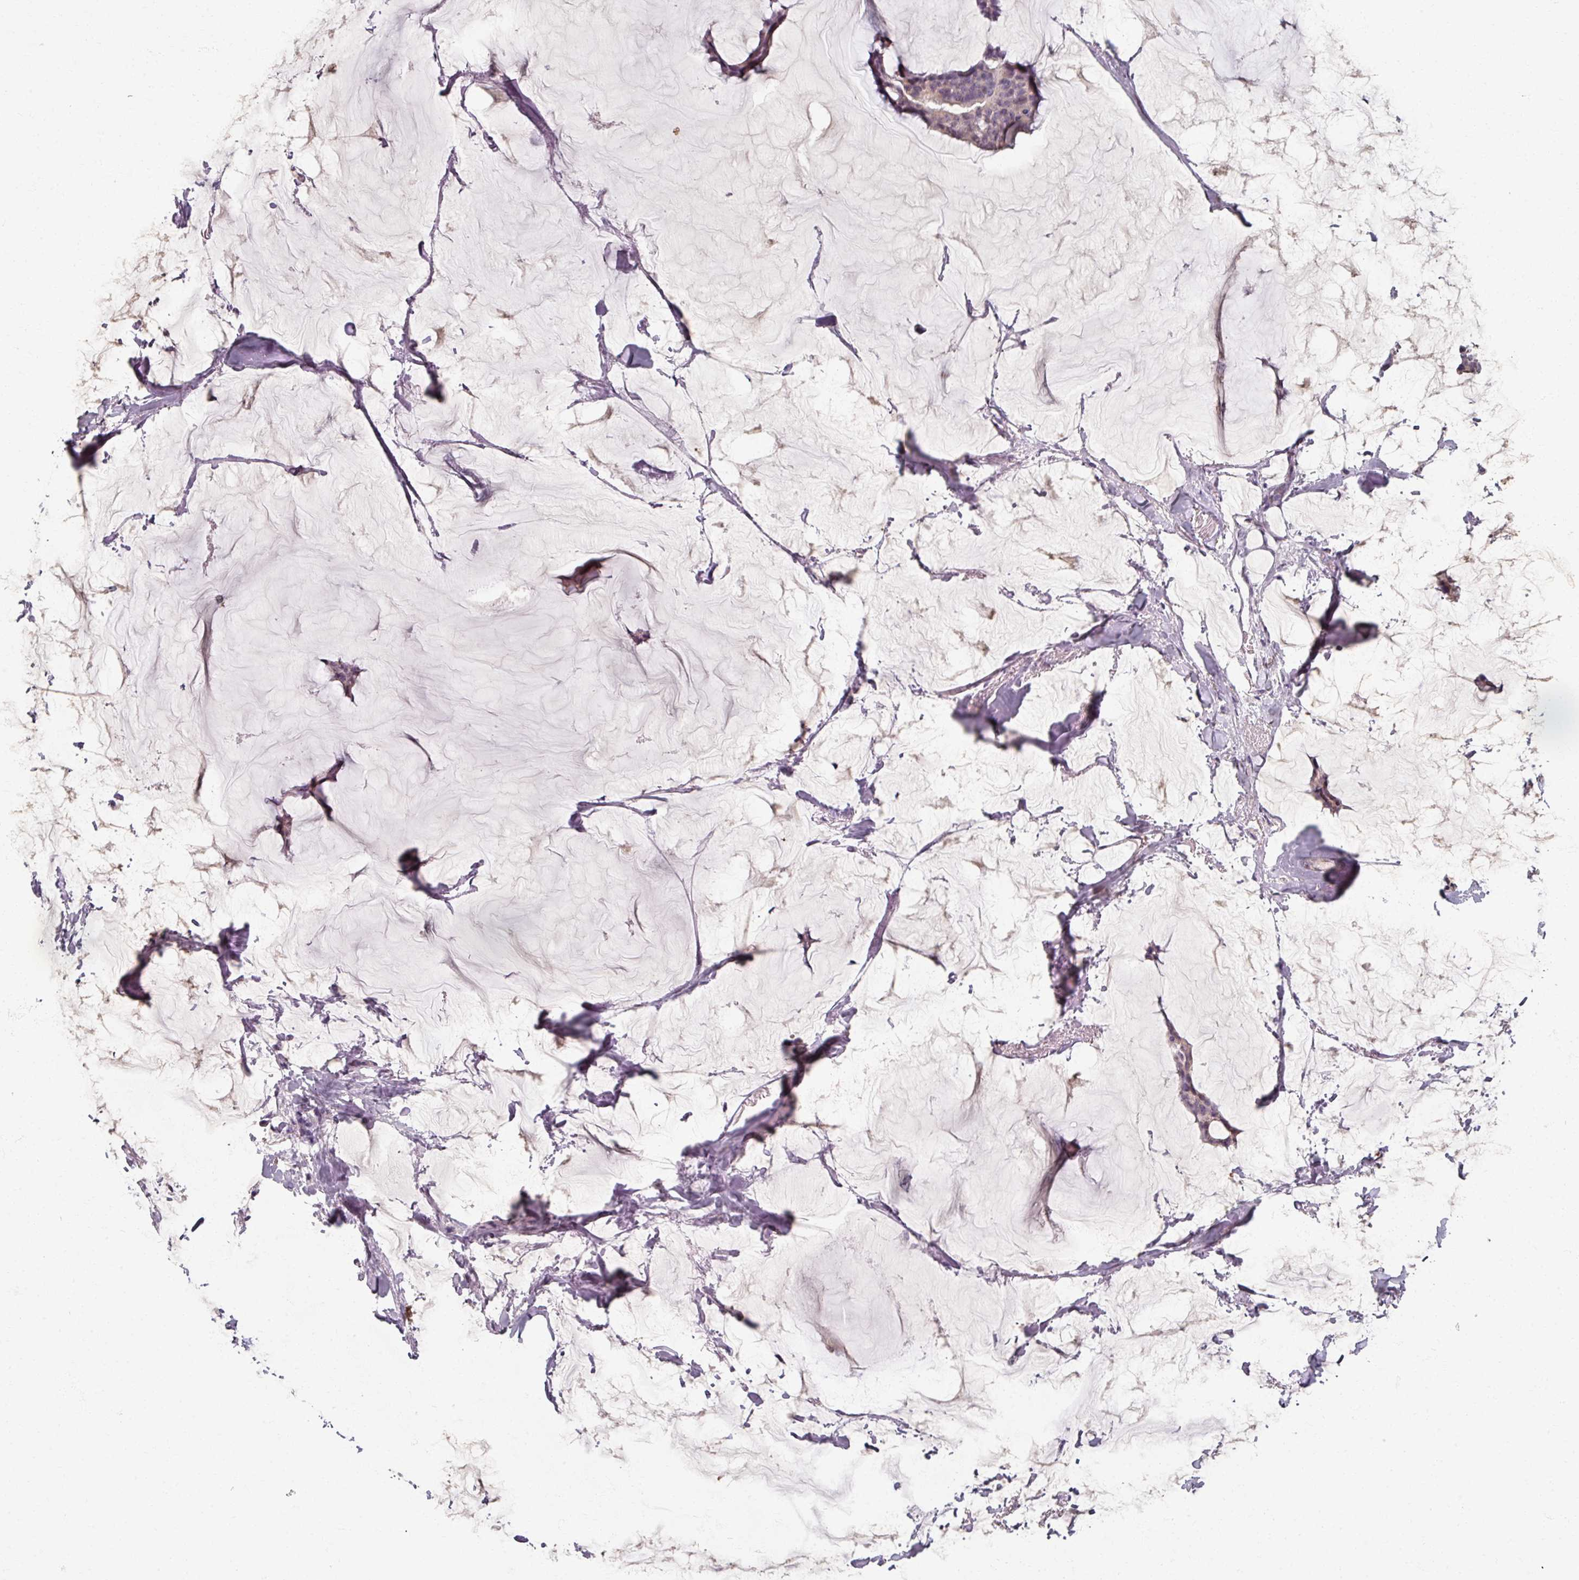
{"staining": {"intensity": "negative", "quantity": "none", "location": "none"}, "tissue": "breast cancer", "cell_type": "Tumor cells", "image_type": "cancer", "snomed": [{"axis": "morphology", "description": "Duct carcinoma"}, {"axis": "topography", "description": "Breast"}], "caption": "IHC image of neoplastic tissue: breast cancer stained with DAB exhibits no significant protein expression in tumor cells.", "gene": "RIPOR3", "patient": {"sex": "female", "age": 93}}